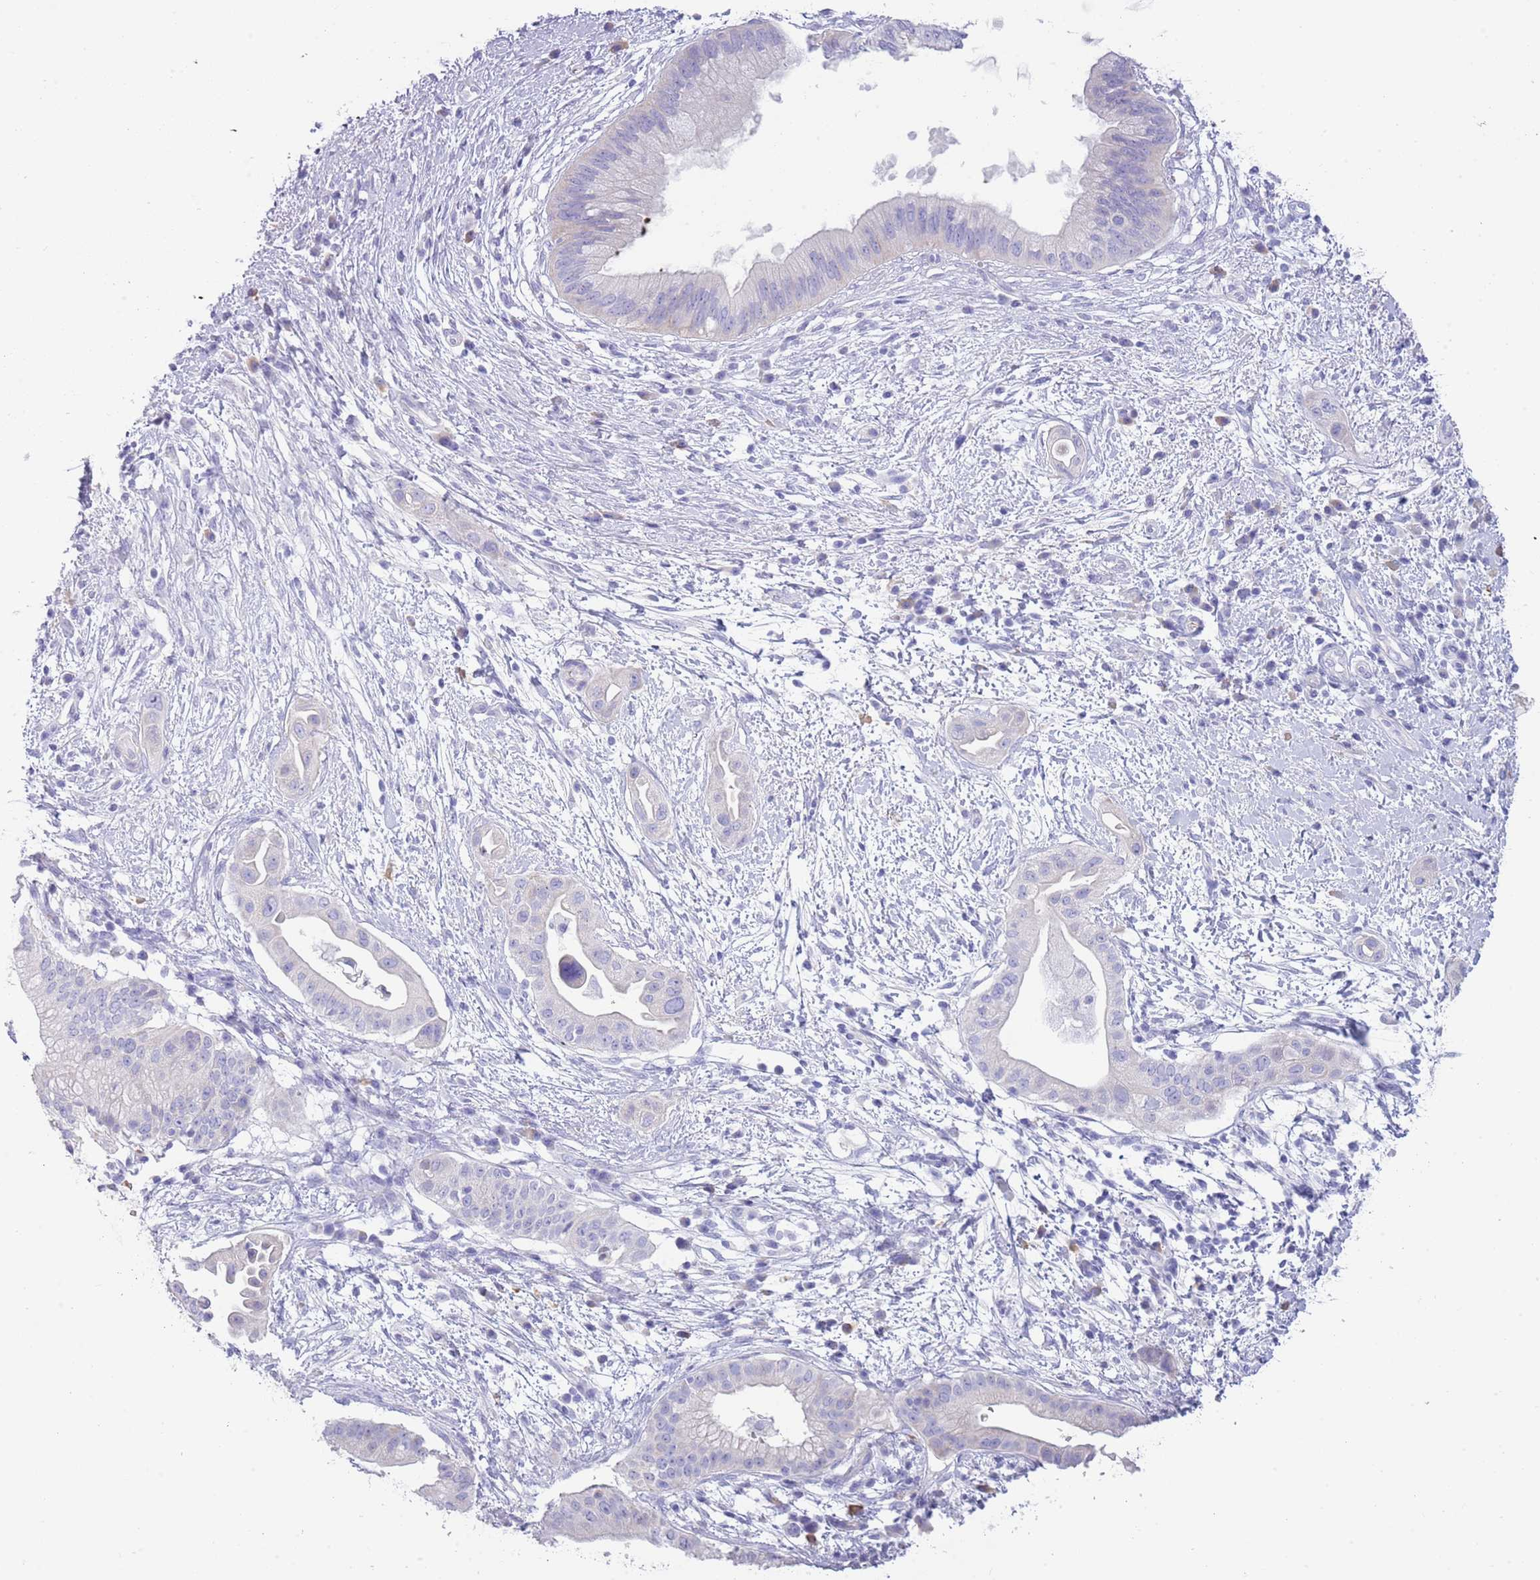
{"staining": {"intensity": "negative", "quantity": "none", "location": "none"}, "tissue": "pancreatic cancer", "cell_type": "Tumor cells", "image_type": "cancer", "snomed": [{"axis": "morphology", "description": "Adenocarcinoma, NOS"}, {"axis": "topography", "description": "Pancreas"}], "caption": "Tumor cells show no significant protein positivity in pancreatic cancer (adenocarcinoma).", "gene": "ACR", "patient": {"sex": "male", "age": 68}}